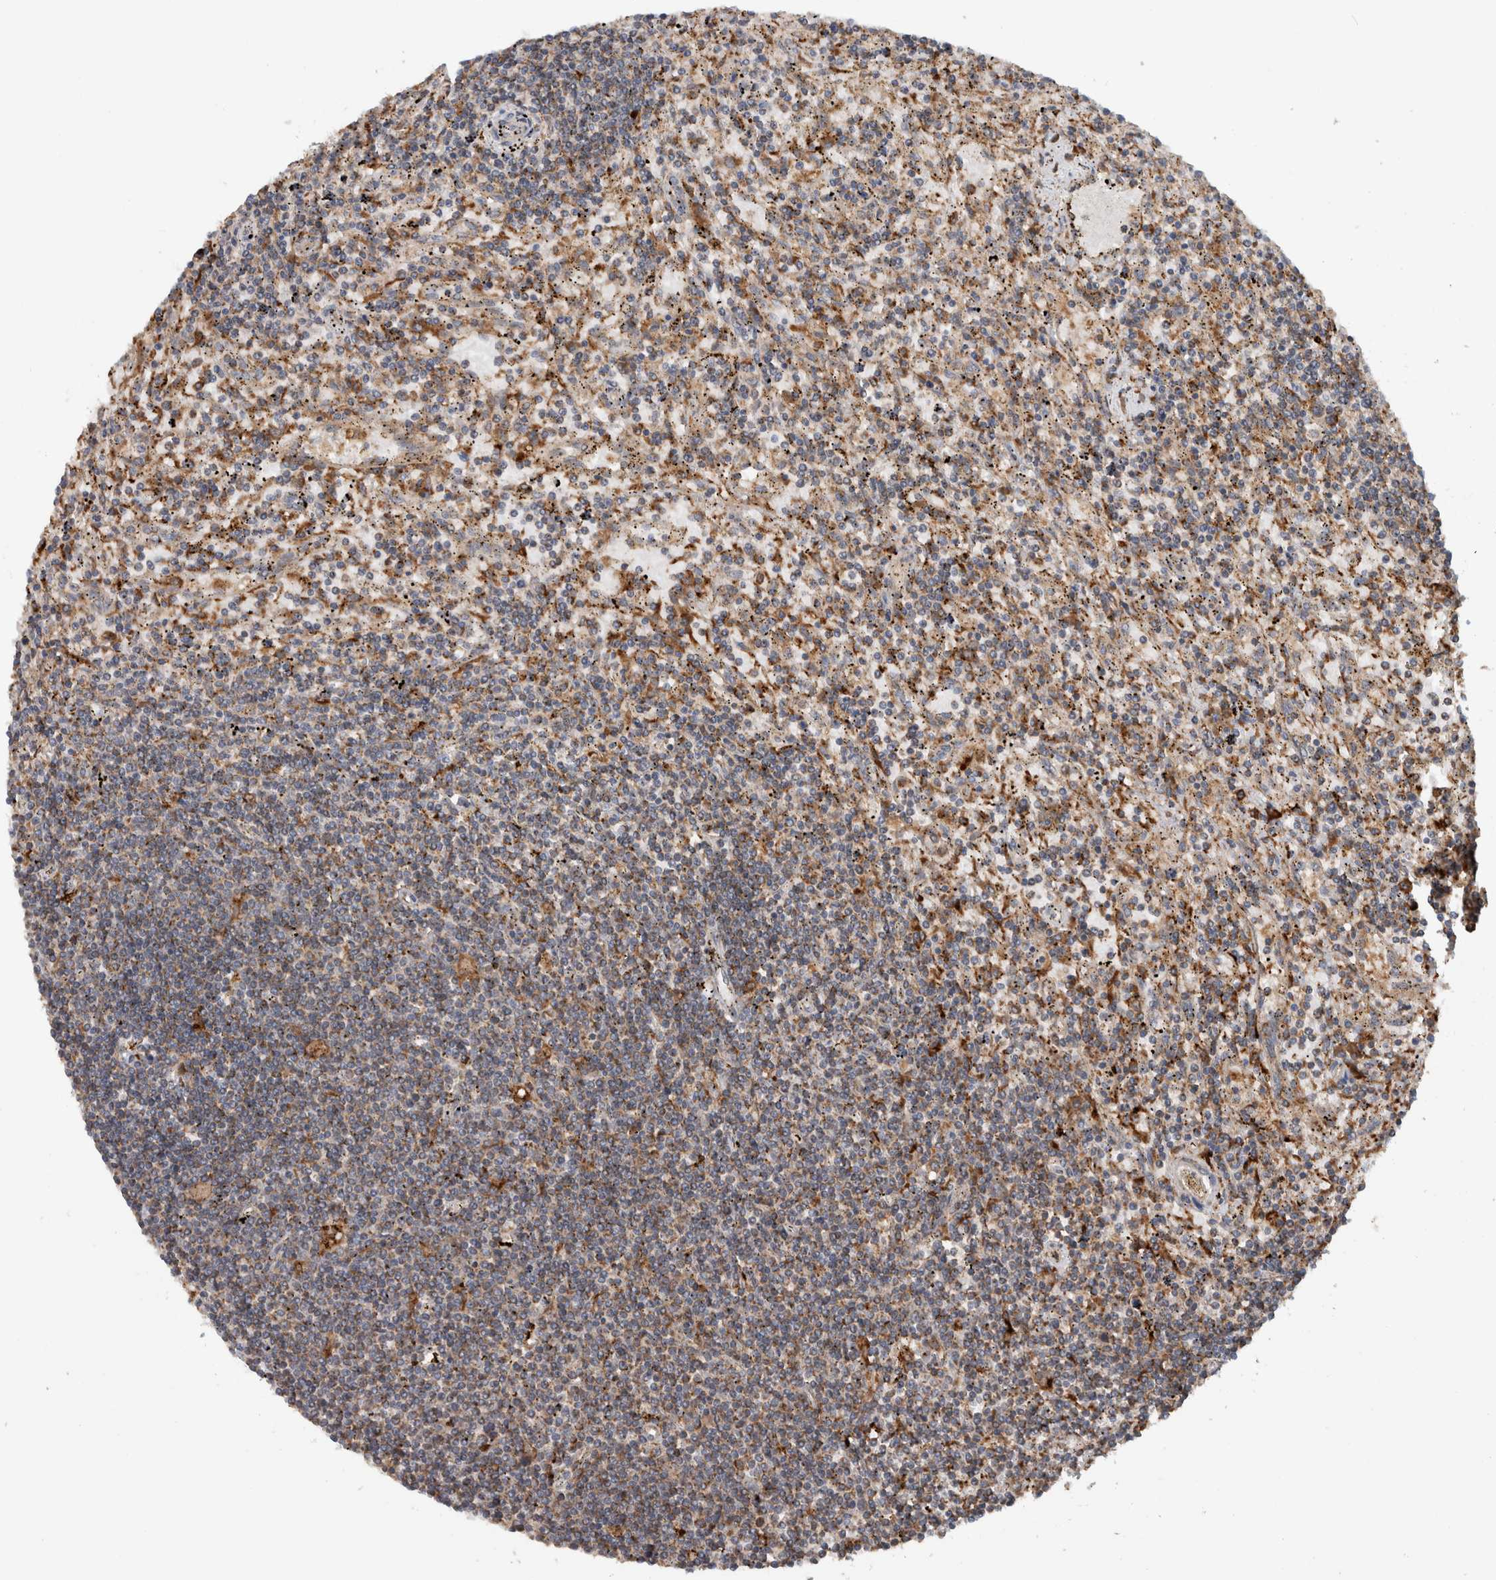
{"staining": {"intensity": "moderate", "quantity": "<25%", "location": "cytoplasmic/membranous"}, "tissue": "lymphoma", "cell_type": "Tumor cells", "image_type": "cancer", "snomed": [{"axis": "morphology", "description": "Malignant lymphoma, non-Hodgkin's type, Low grade"}, {"axis": "topography", "description": "Spleen"}], "caption": "IHC (DAB) staining of human lymphoma exhibits moderate cytoplasmic/membranous protein staining in about <25% of tumor cells.", "gene": "ADGRL3", "patient": {"sex": "male", "age": 76}}